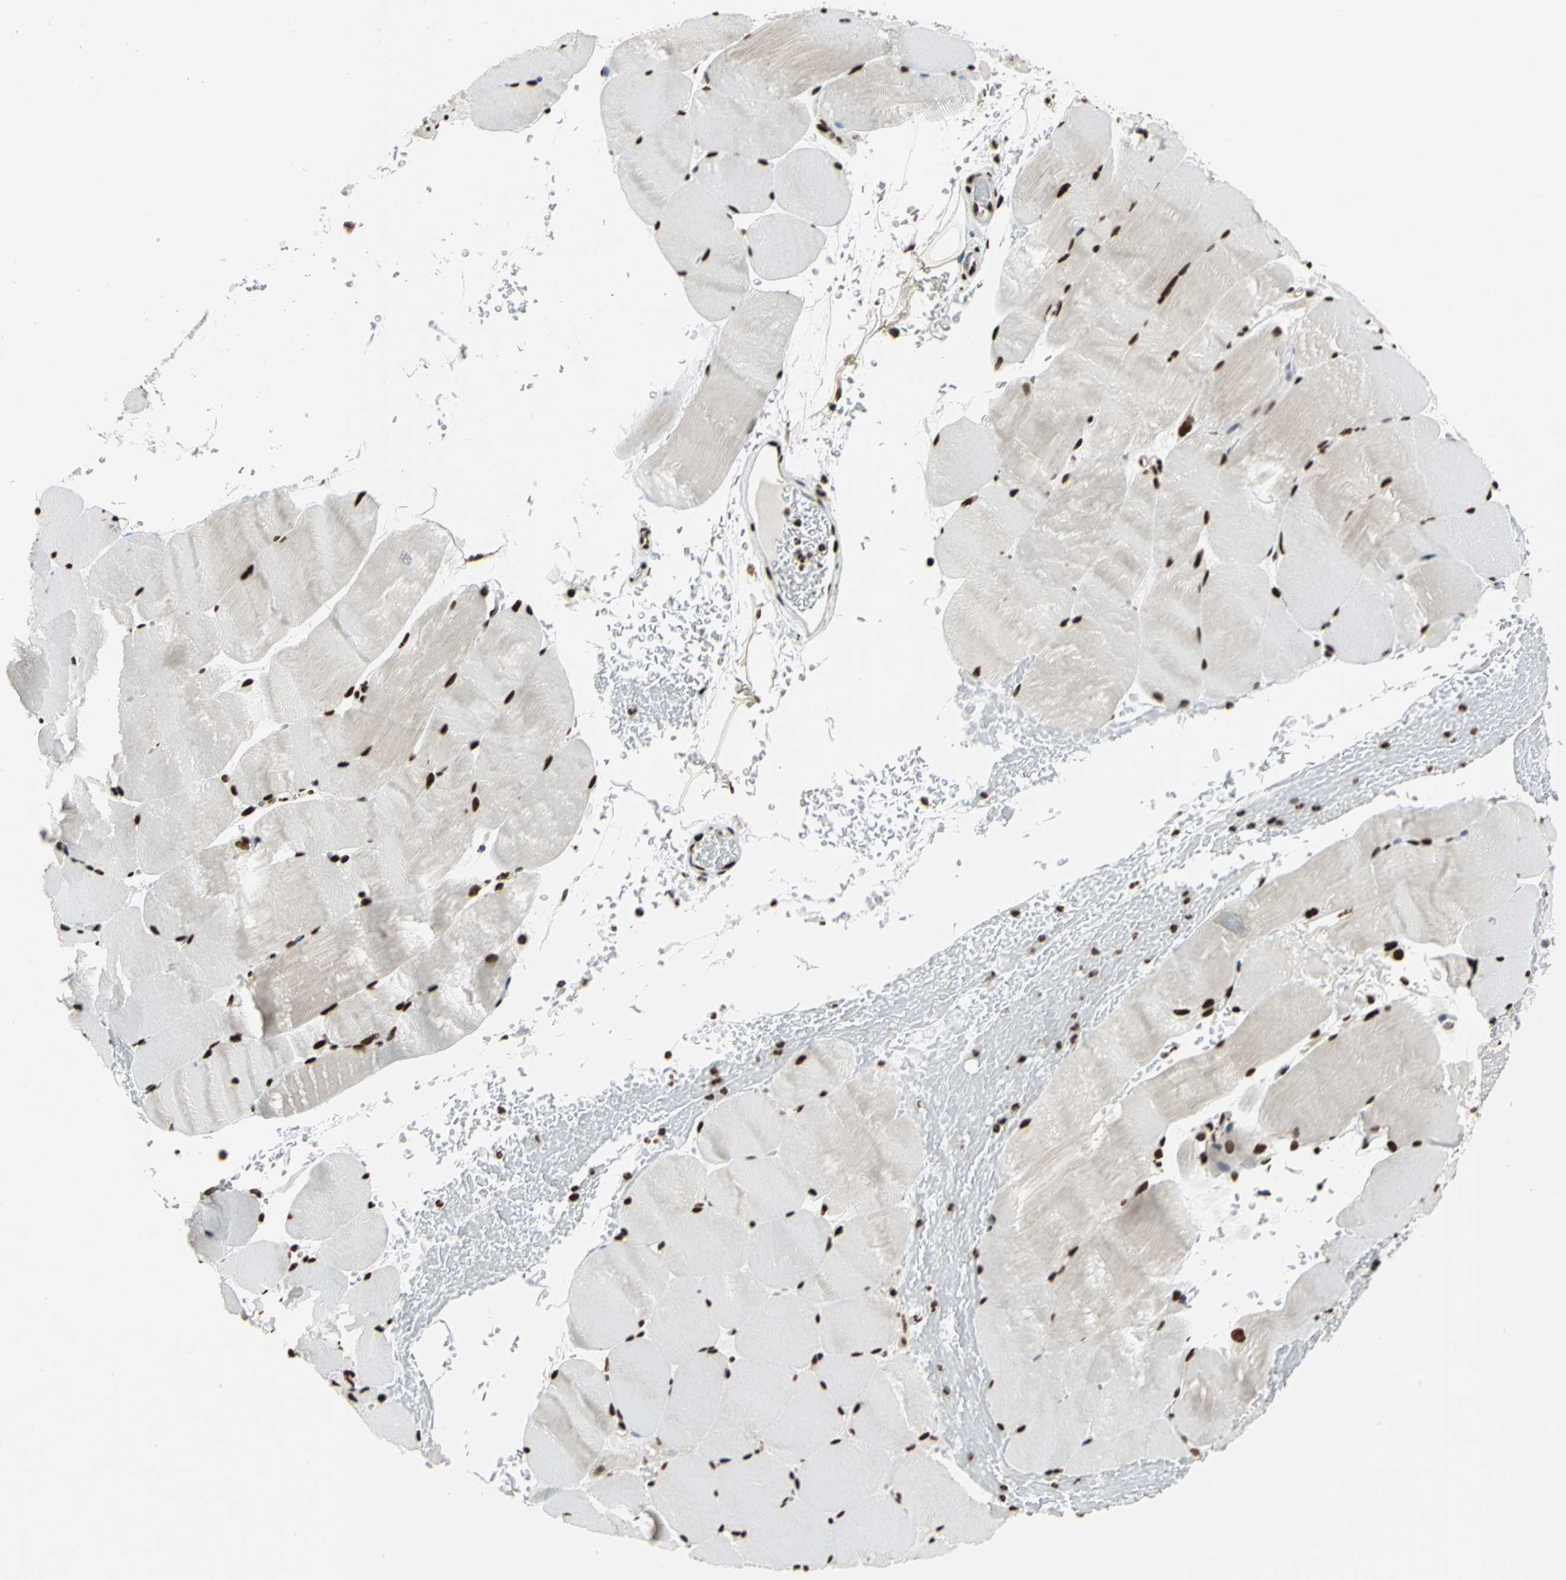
{"staining": {"intensity": "strong", "quantity": ">75%", "location": "nuclear"}, "tissue": "skeletal muscle", "cell_type": "Myocytes", "image_type": "normal", "snomed": [{"axis": "morphology", "description": "Normal tissue, NOS"}, {"axis": "topography", "description": "Skeletal muscle"}], "caption": "Immunohistochemical staining of unremarkable human skeletal muscle displays high levels of strong nuclear expression in about >75% of myocytes.", "gene": "HMGB1", "patient": {"sex": "female", "age": 37}}